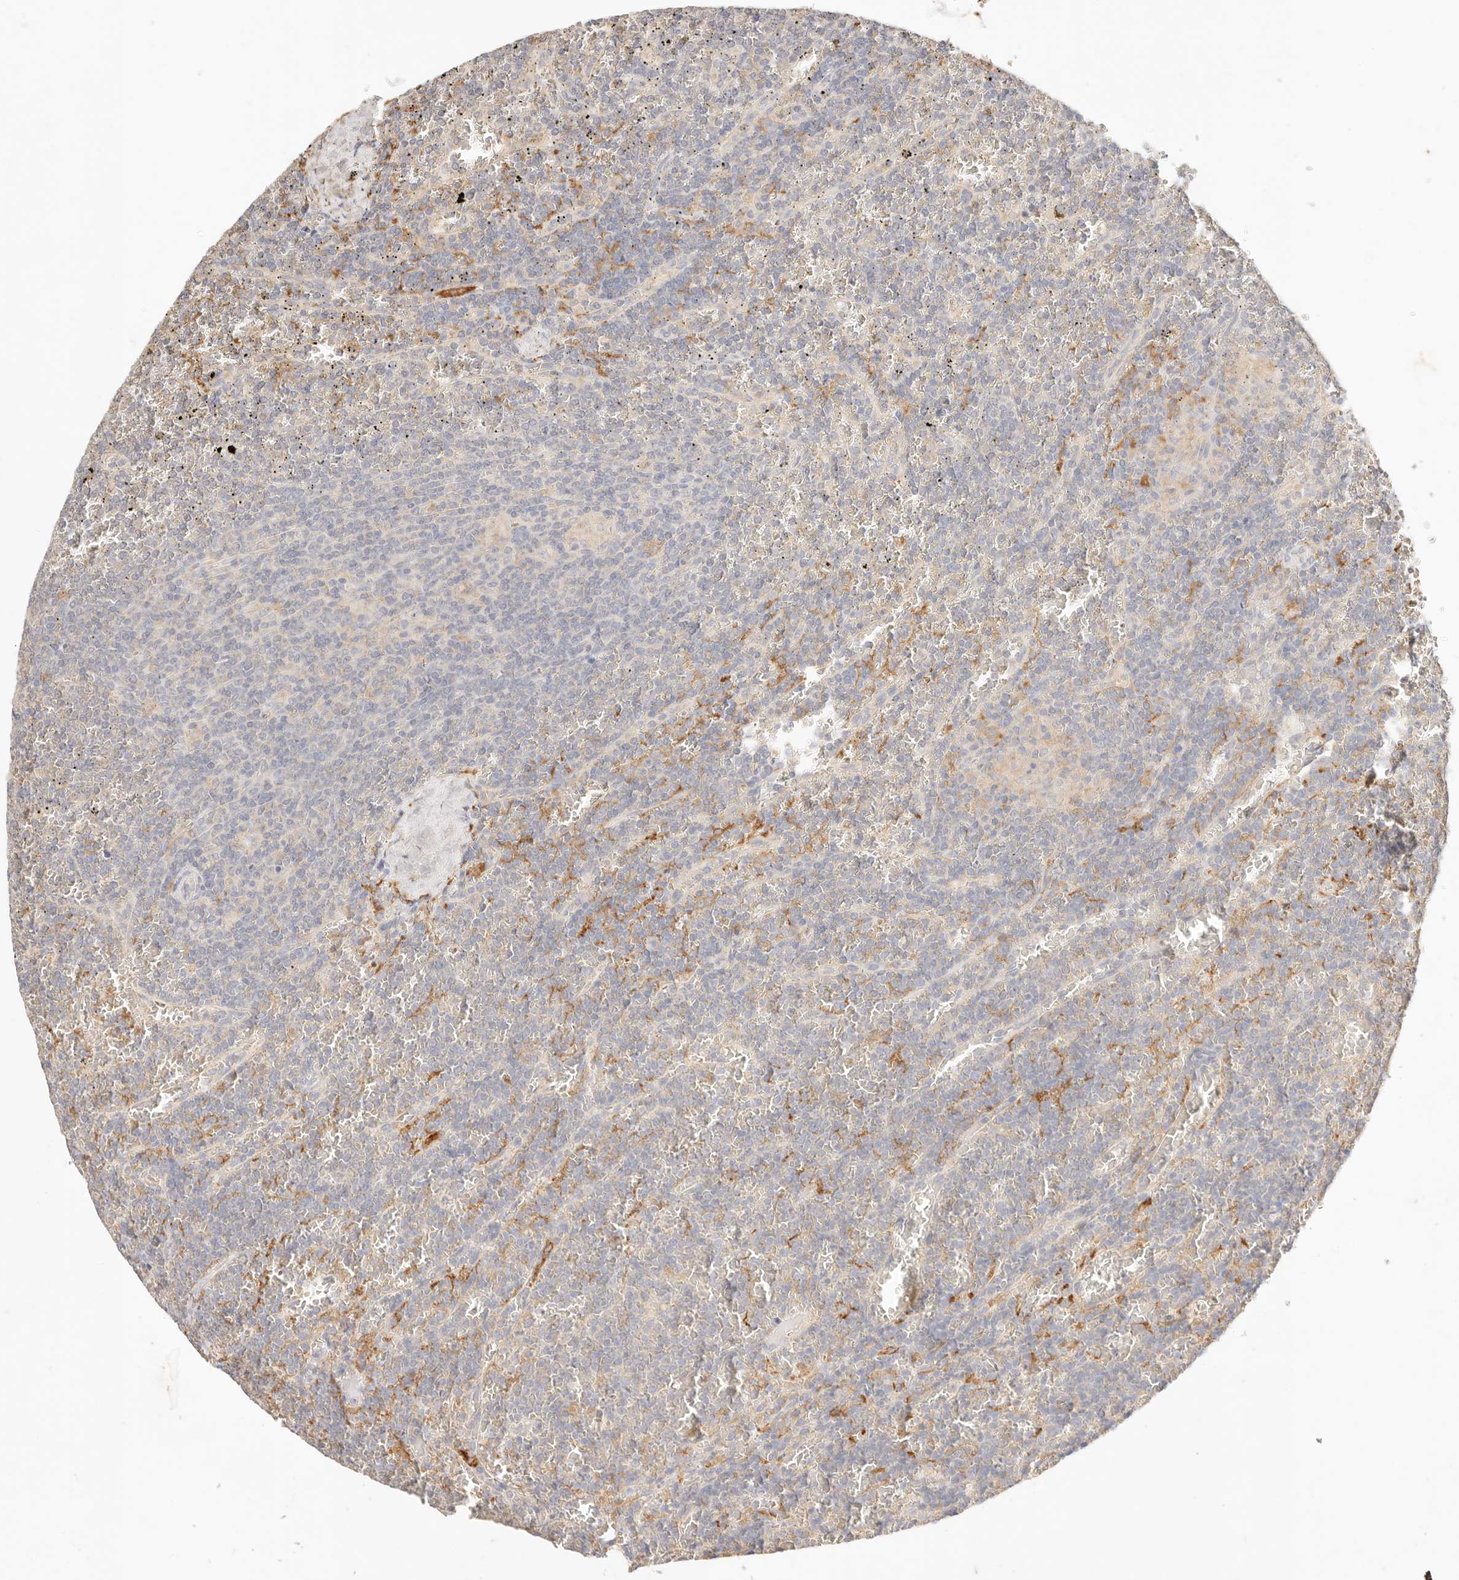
{"staining": {"intensity": "negative", "quantity": "none", "location": "none"}, "tissue": "lymphoma", "cell_type": "Tumor cells", "image_type": "cancer", "snomed": [{"axis": "morphology", "description": "Malignant lymphoma, non-Hodgkin's type, Low grade"}, {"axis": "topography", "description": "Spleen"}], "caption": "Tumor cells show no significant protein expression in low-grade malignant lymphoma, non-Hodgkin's type.", "gene": "HK2", "patient": {"sex": "female", "age": 19}}